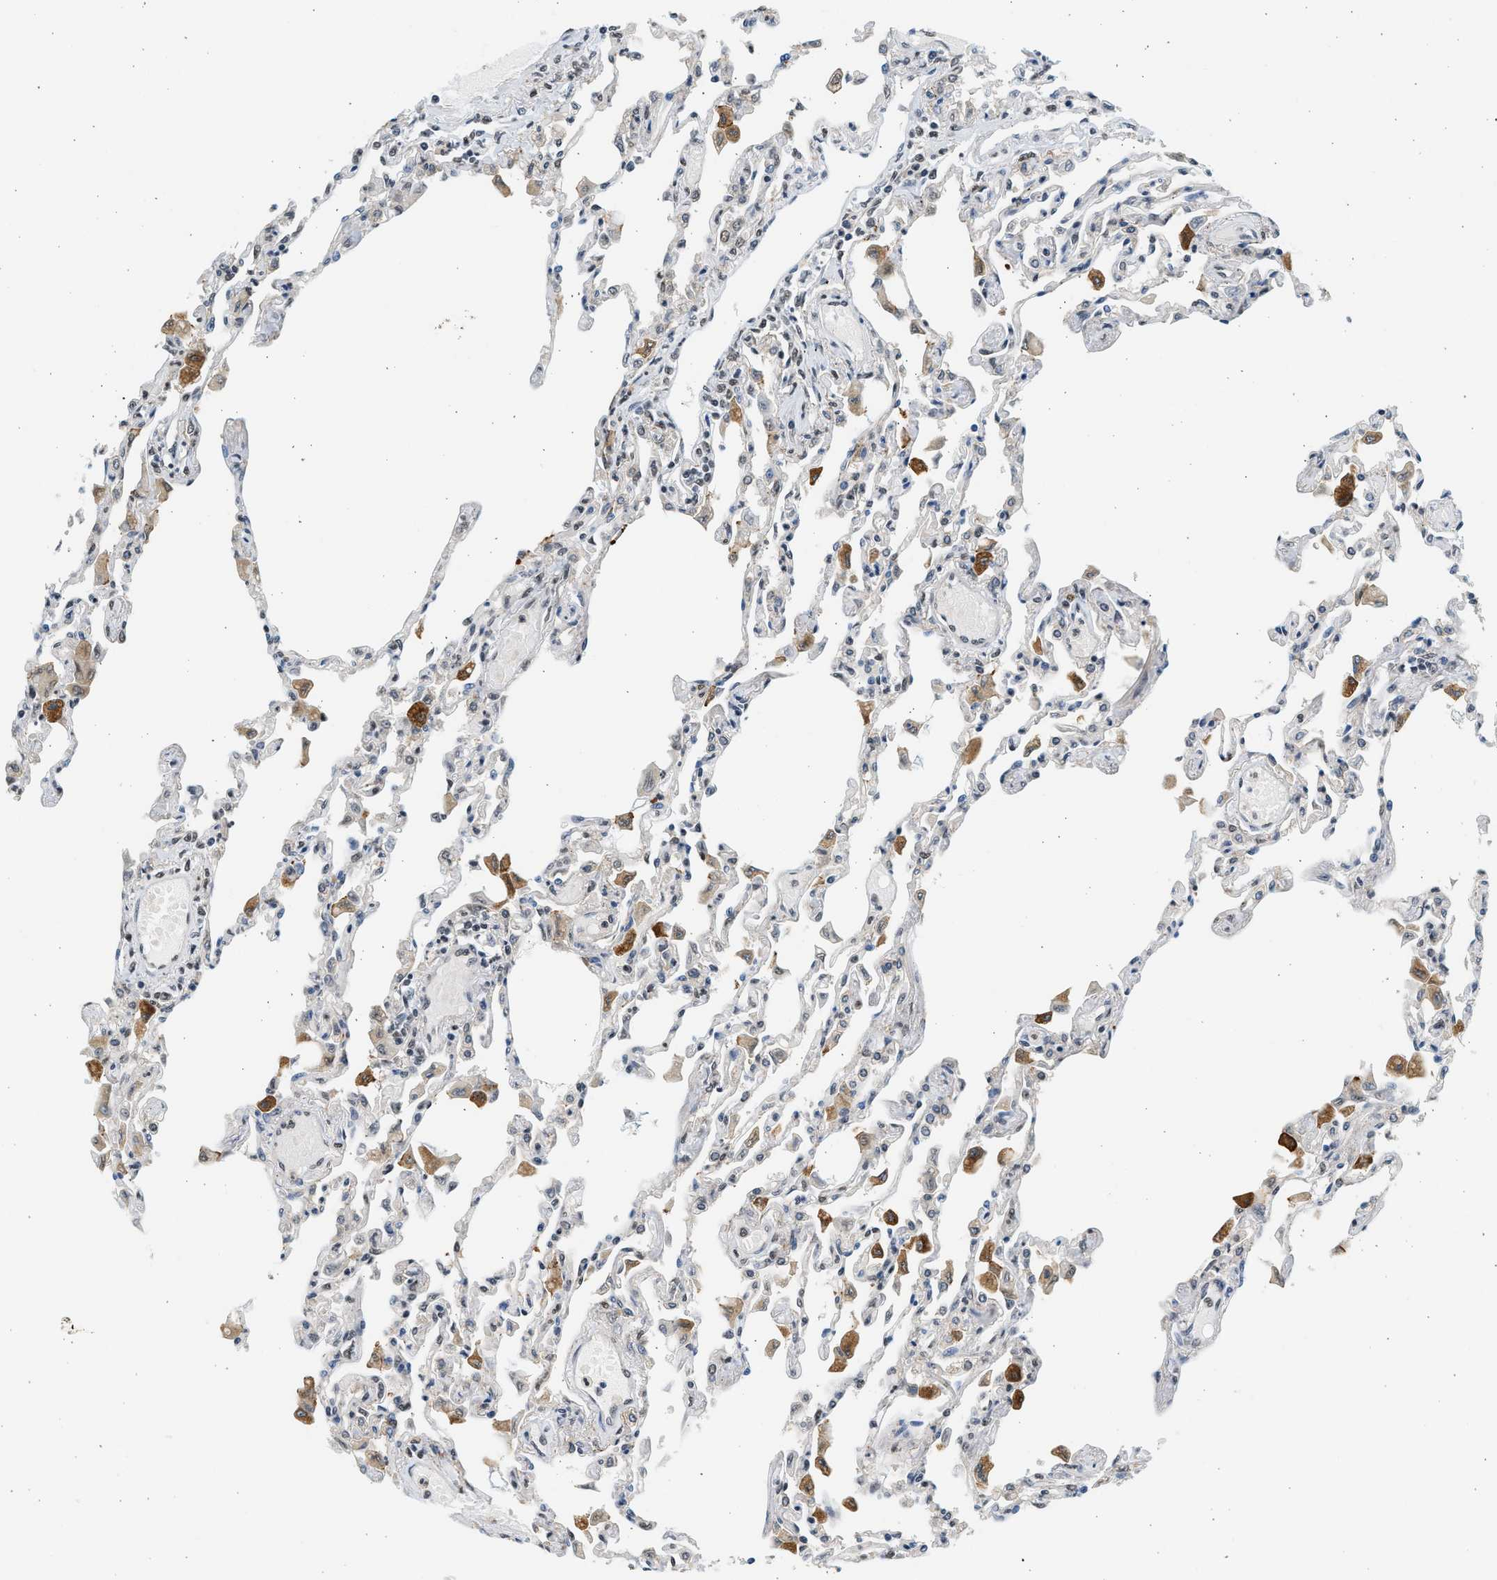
{"staining": {"intensity": "weak", "quantity": "<25%", "location": "cytoplasmic/membranous"}, "tissue": "lung", "cell_type": "Alveolar cells", "image_type": "normal", "snomed": [{"axis": "morphology", "description": "Normal tissue, NOS"}, {"axis": "topography", "description": "Bronchus"}, {"axis": "topography", "description": "Lung"}], "caption": "Benign lung was stained to show a protein in brown. There is no significant positivity in alveolar cells. The staining is performed using DAB brown chromogen with nuclei counter-stained in using hematoxylin.", "gene": "HIPK1", "patient": {"sex": "female", "age": 49}}